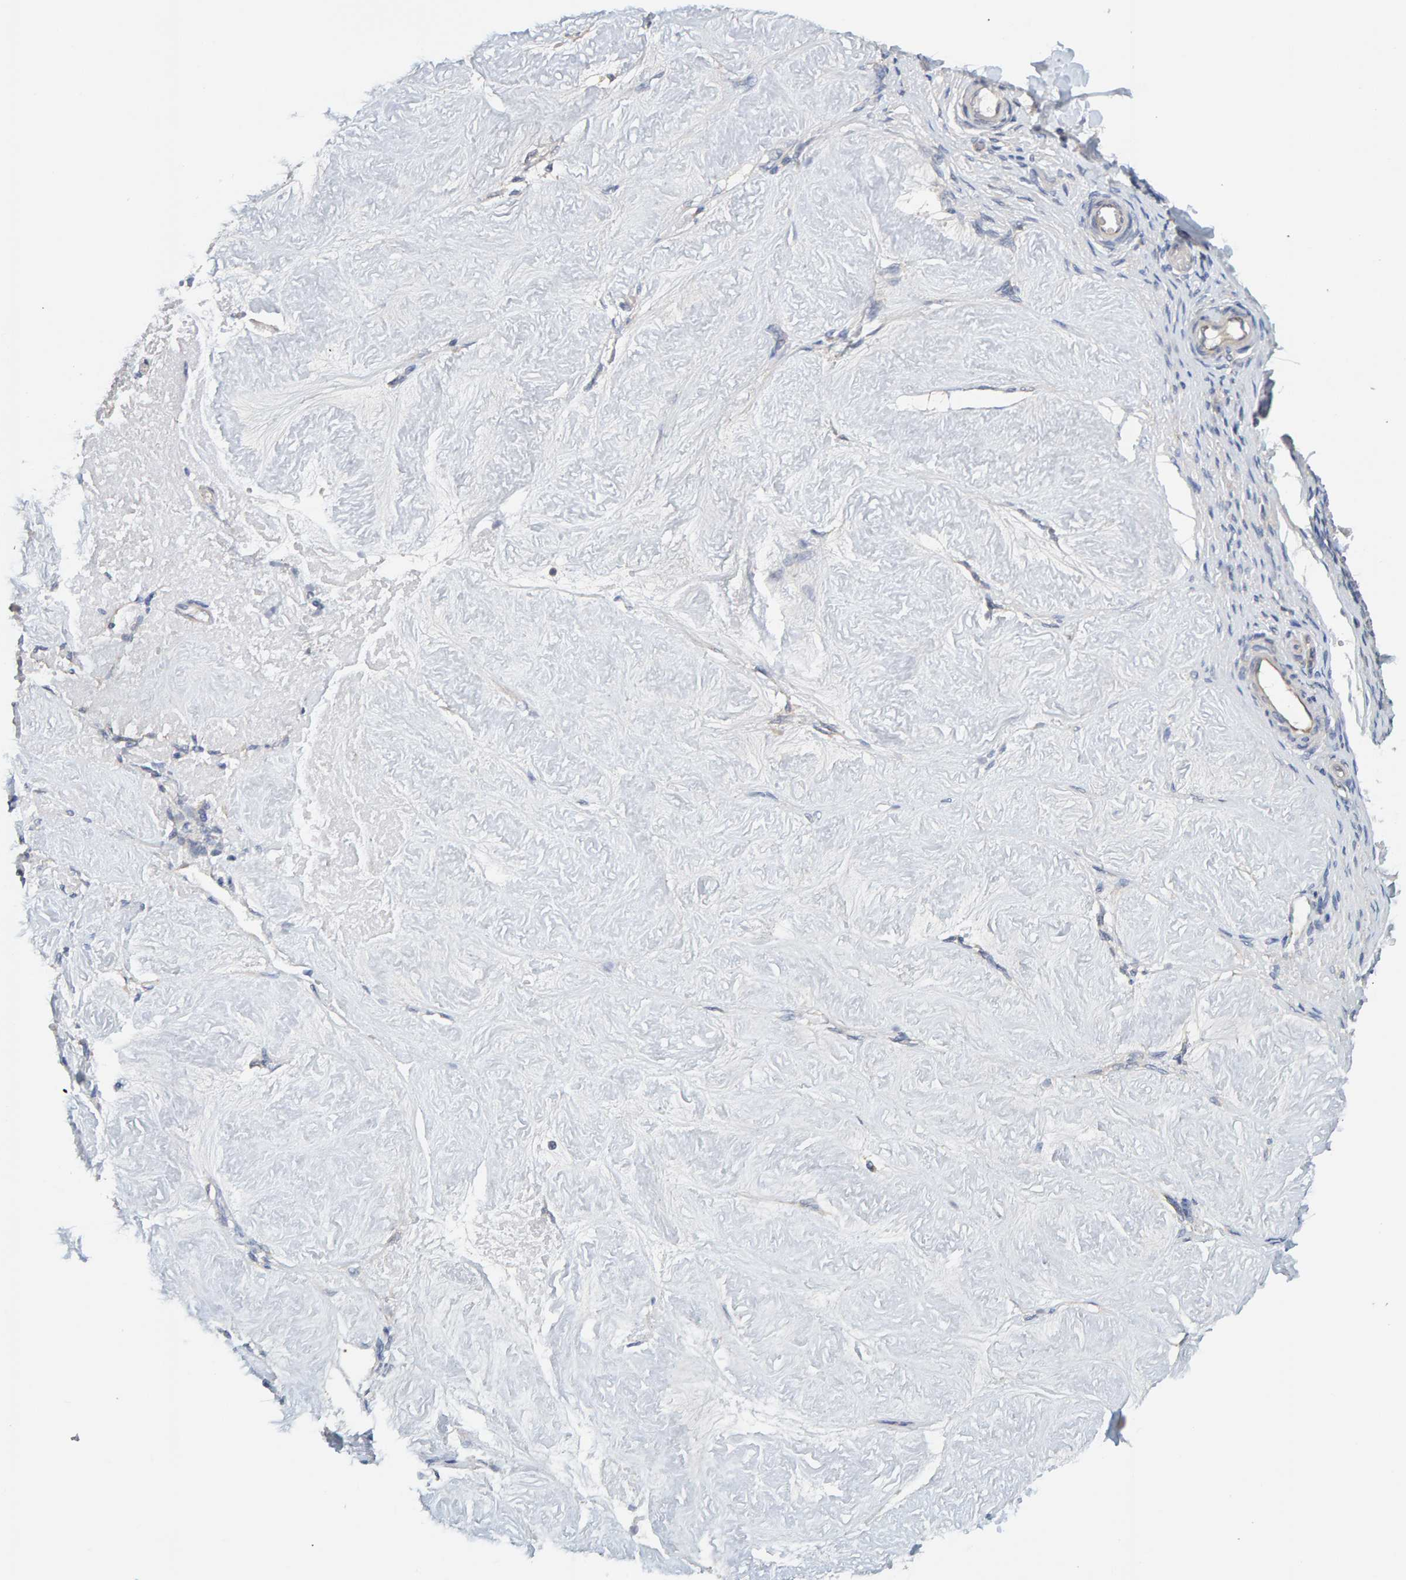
{"staining": {"intensity": "weak", "quantity": ">75%", "location": "cytoplasmic/membranous"}, "tissue": "adipose tissue", "cell_type": "Adipocytes", "image_type": "normal", "snomed": [{"axis": "morphology", "description": "Normal tissue, NOS"}, {"axis": "topography", "description": "Vascular tissue"}, {"axis": "topography", "description": "Fallopian tube"}, {"axis": "topography", "description": "Ovary"}], "caption": "Immunohistochemical staining of normal human adipose tissue displays weak cytoplasmic/membranous protein positivity in about >75% of adipocytes. Ihc stains the protein of interest in brown and the nuclei are stained blue.", "gene": "CCM2", "patient": {"sex": "female", "age": 67}}